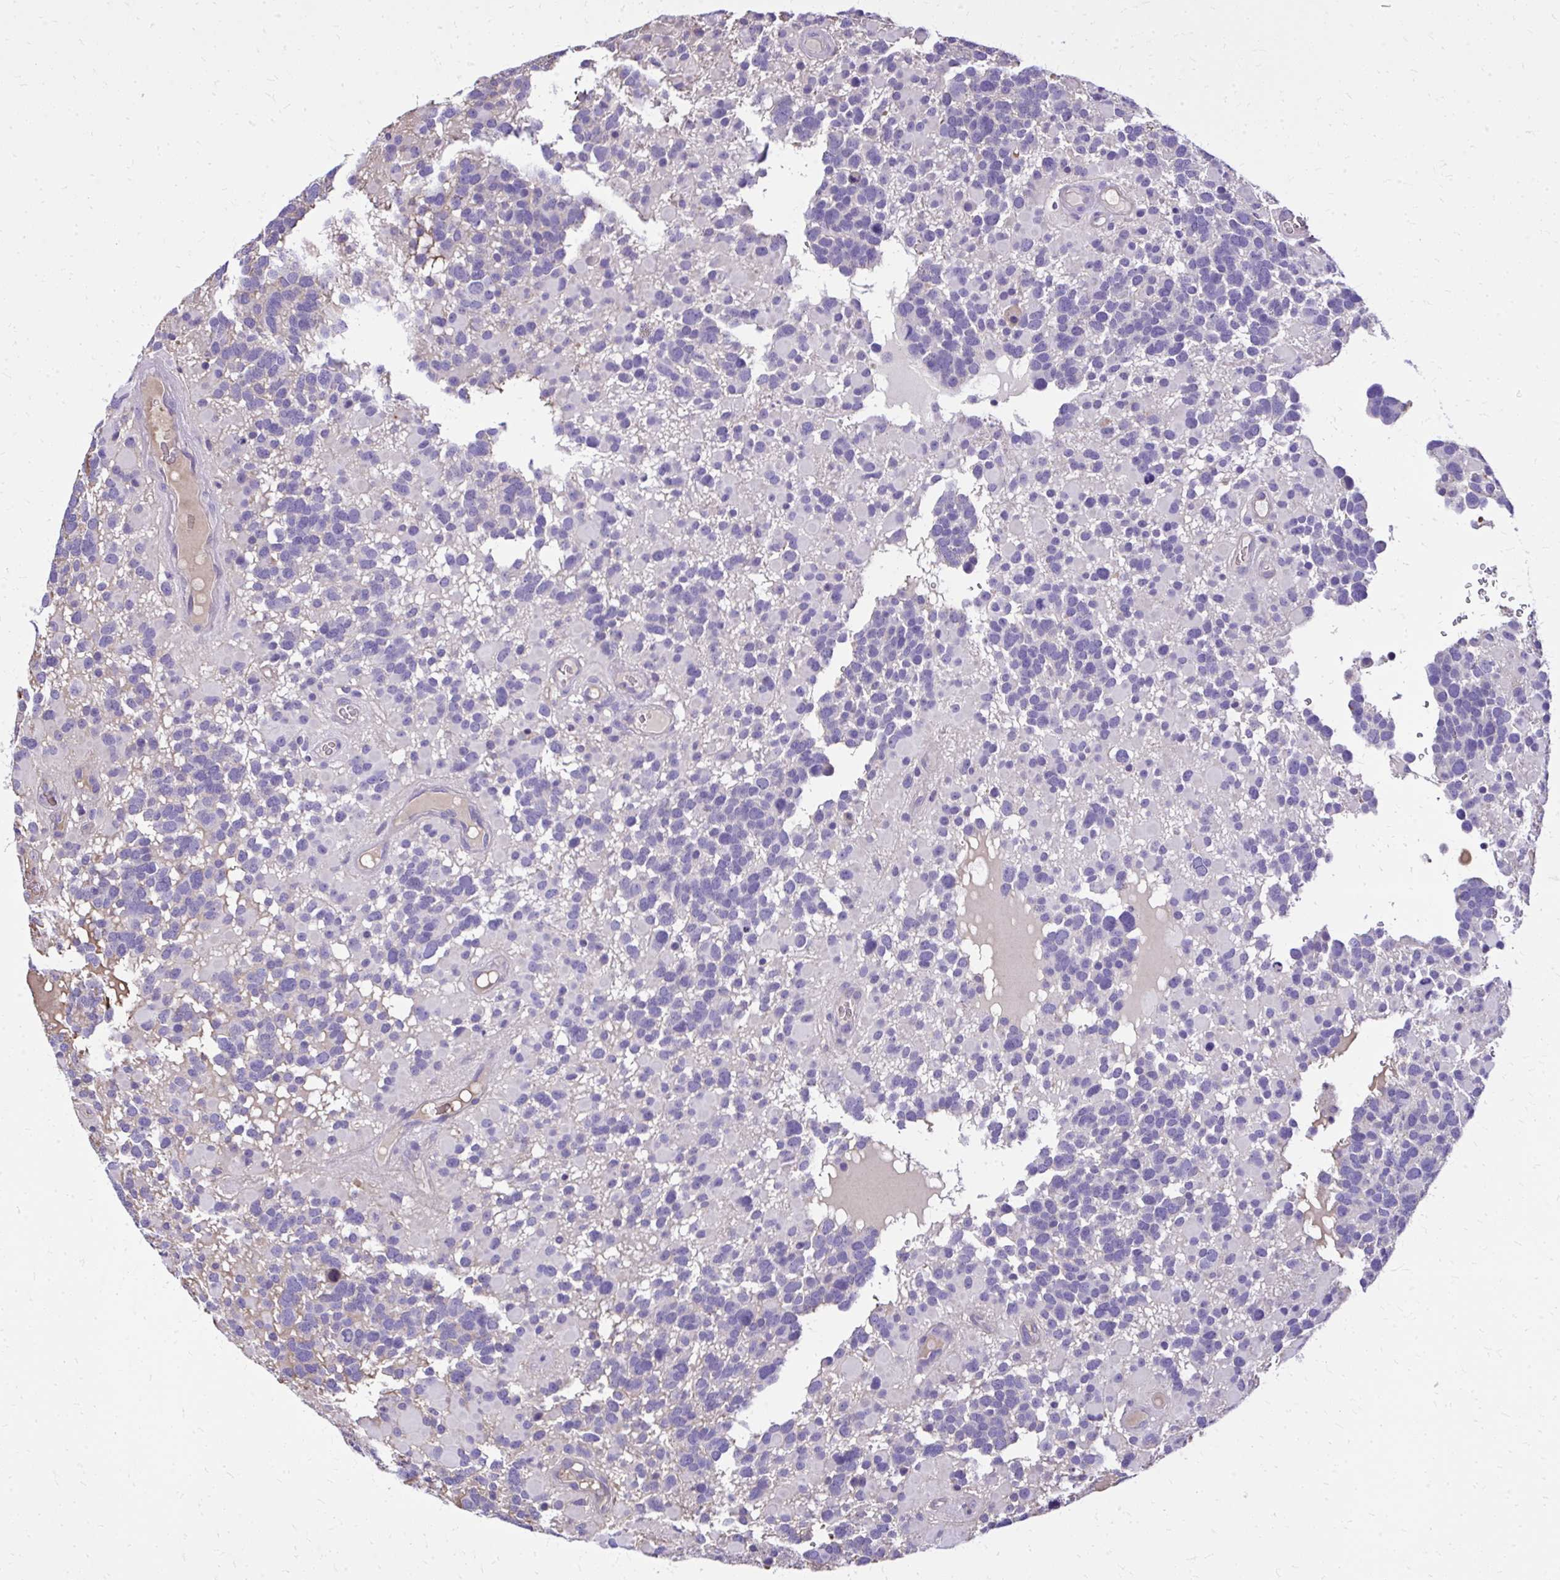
{"staining": {"intensity": "negative", "quantity": "none", "location": "none"}, "tissue": "glioma", "cell_type": "Tumor cells", "image_type": "cancer", "snomed": [{"axis": "morphology", "description": "Glioma, malignant, High grade"}, {"axis": "topography", "description": "Brain"}], "caption": "A high-resolution photomicrograph shows immunohistochemistry staining of high-grade glioma (malignant), which exhibits no significant expression in tumor cells. Brightfield microscopy of immunohistochemistry stained with DAB (brown) and hematoxylin (blue), captured at high magnification.", "gene": "RUNDC3B", "patient": {"sex": "female", "age": 40}}